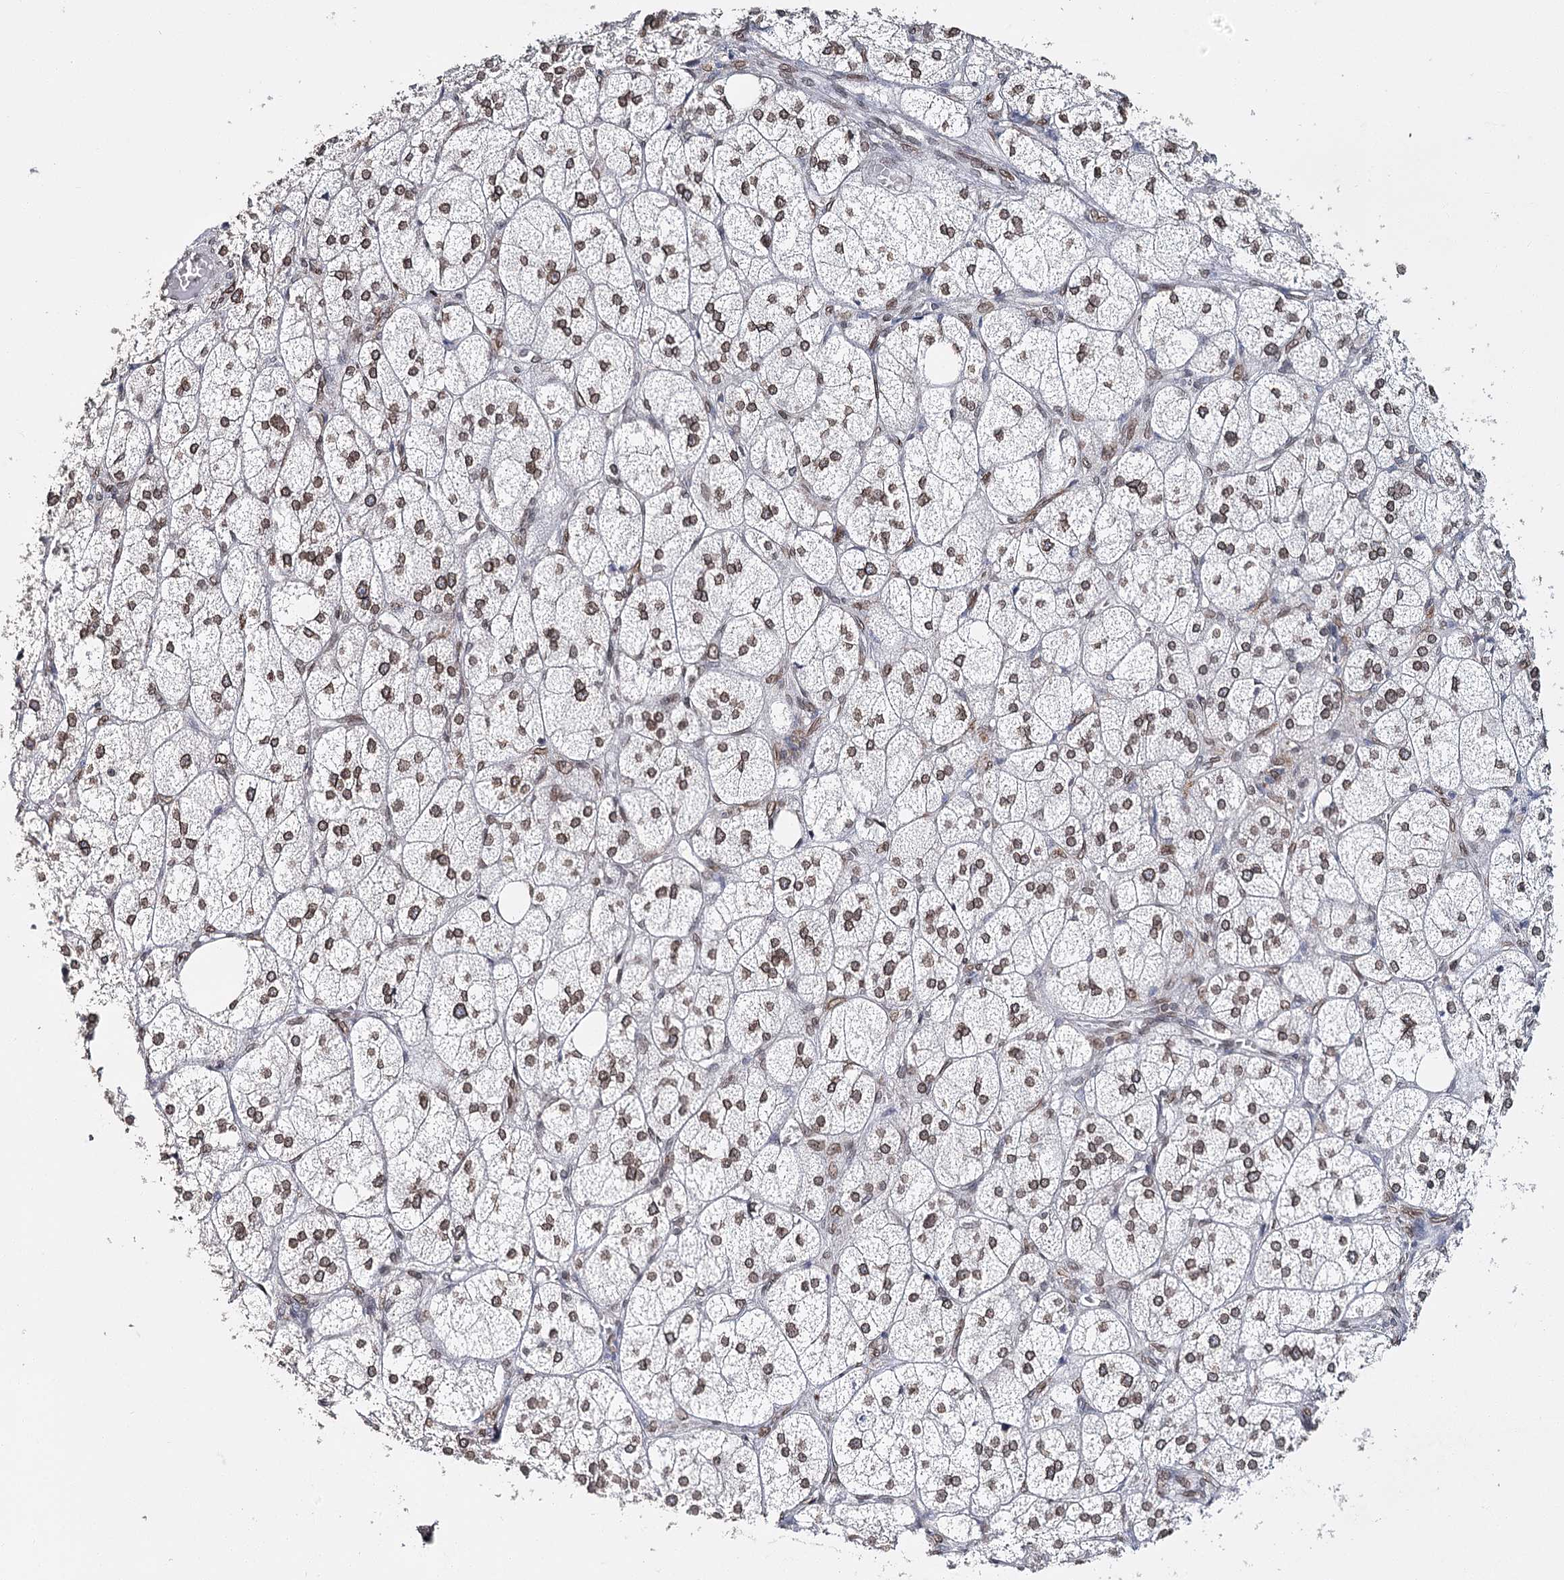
{"staining": {"intensity": "moderate", "quantity": ">75%", "location": "cytoplasmic/membranous,nuclear"}, "tissue": "adrenal gland", "cell_type": "Glandular cells", "image_type": "normal", "snomed": [{"axis": "morphology", "description": "Normal tissue, NOS"}, {"axis": "topography", "description": "Adrenal gland"}], "caption": "Protein analysis of unremarkable adrenal gland reveals moderate cytoplasmic/membranous,nuclear expression in about >75% of glandular cells.", "gene": "KIAA0930", "patient": {"sex": "female", "age": 61}}